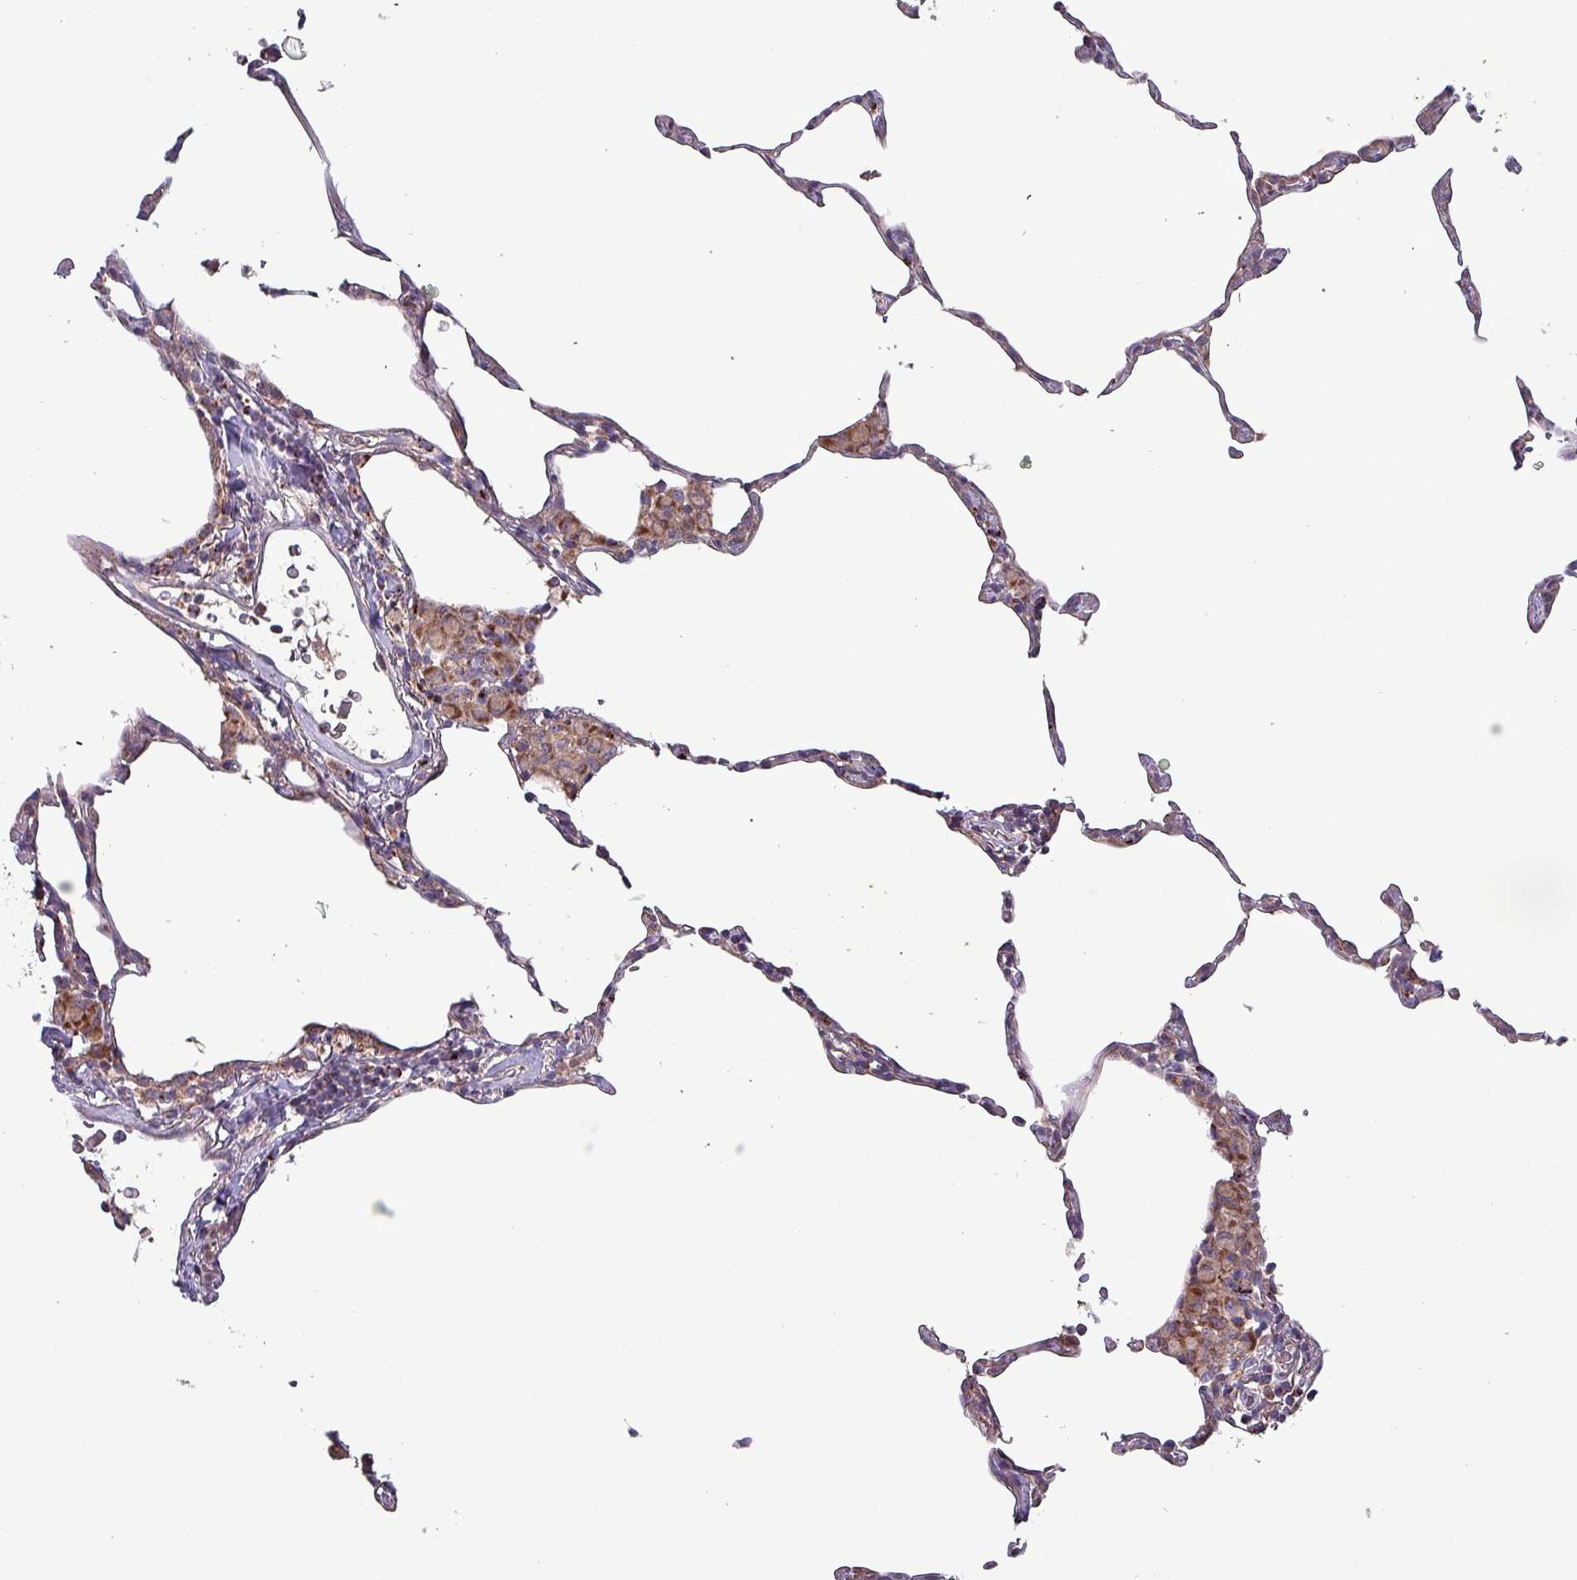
{"staining": {"intensity": "negative", "quantity": "none", "location": "none"}, "tissue": "lung", "cell_type": "Alveolar cells", "image_type": "normal", "snomed": [{"axis": "morphology", "description": "Normal tissue, NOS"}, {"axis": "topography", "description": "Lung"}], "caption": "A high-resolution image shows immunohistochemistry (IHC) staining of benign lung, which demonstrates no significant expression in alveolar cells. Nuclei are stained in blue.", "gene": "ZNF322", "patient": {"sex": "female", "age": 57}}